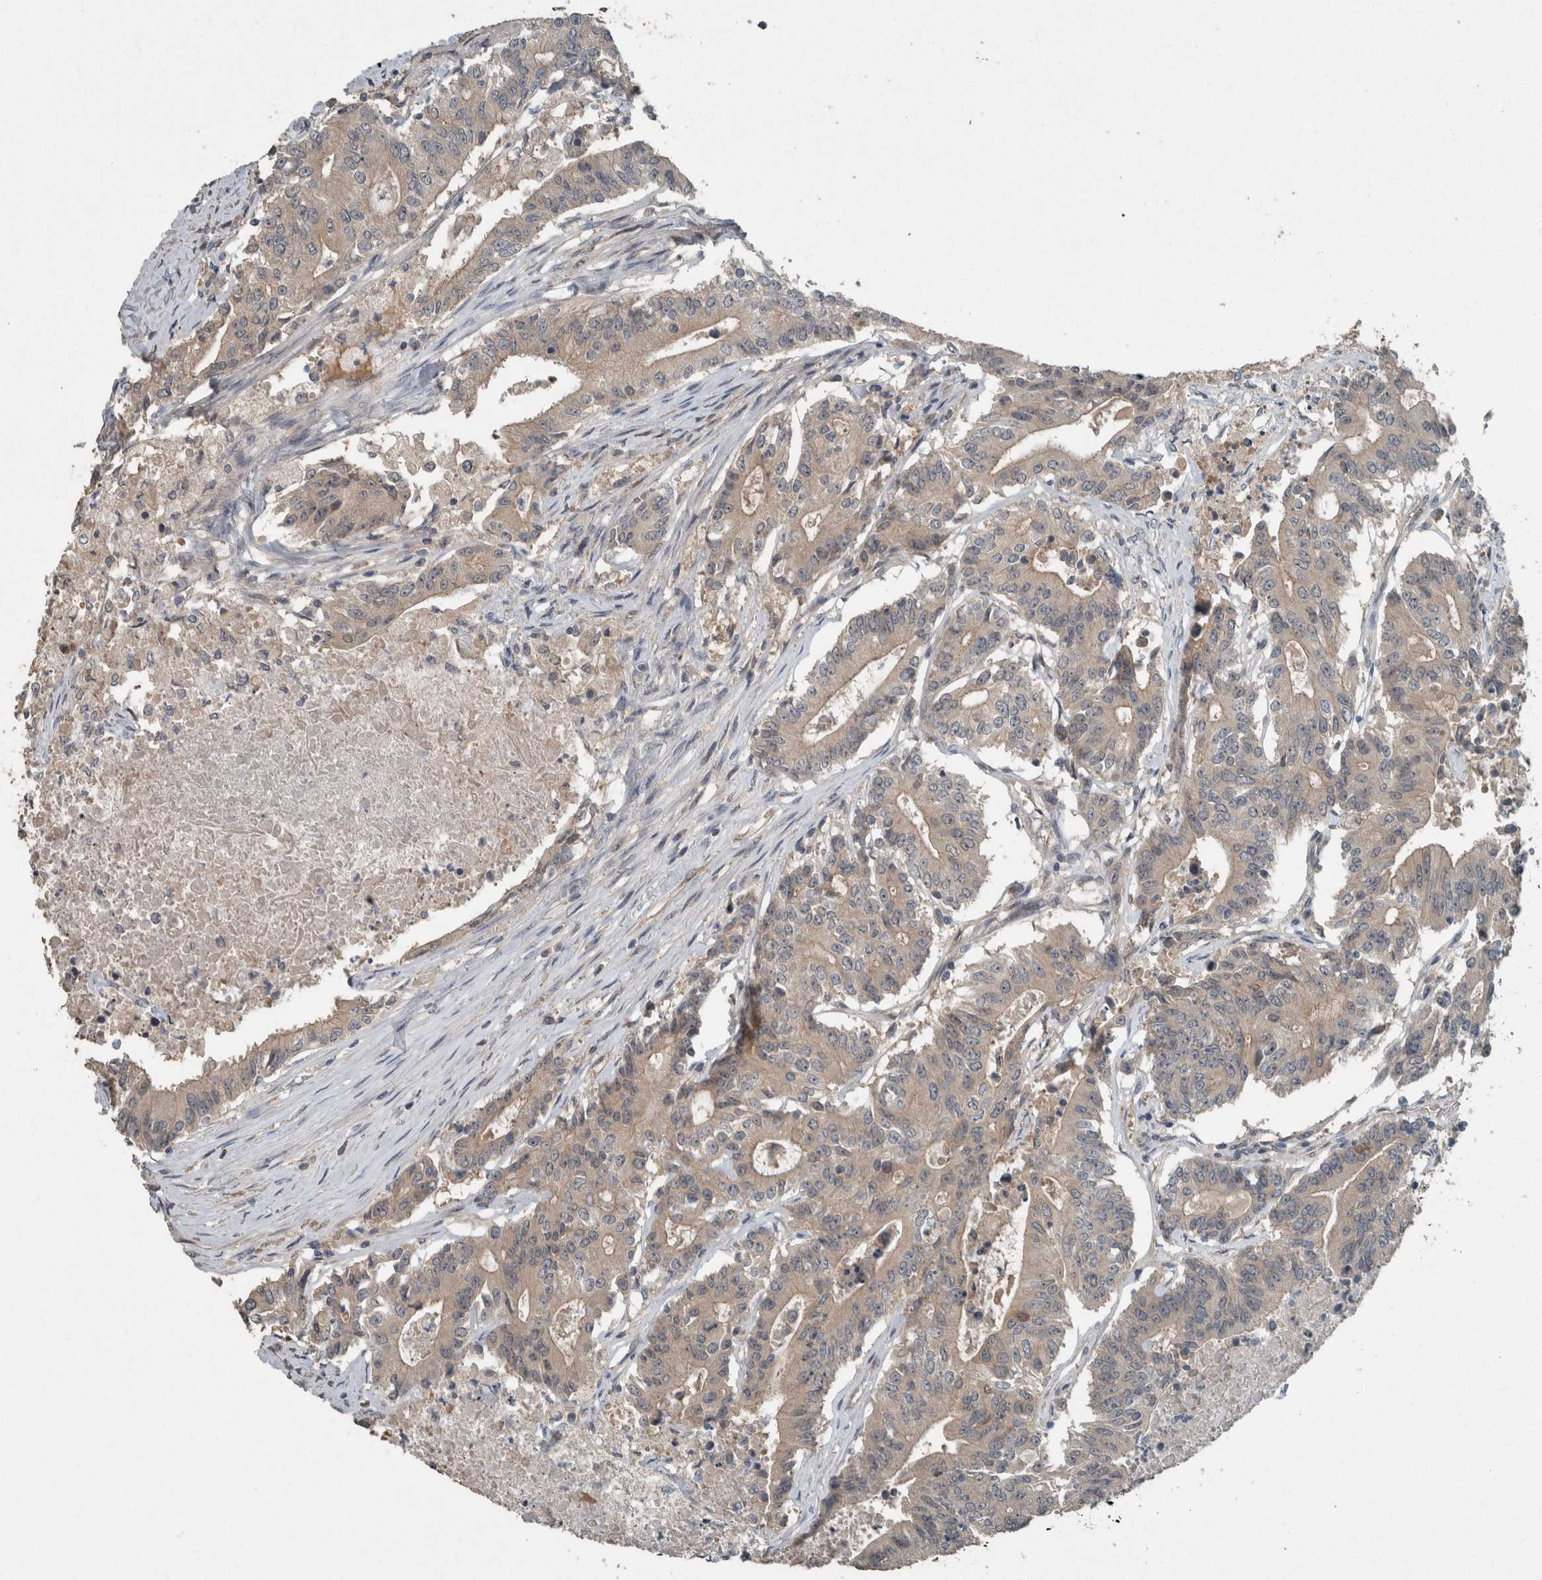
{"staining": {"intensity": "weak", "quantity": "25%-75%", "location": "cytoplasmic/membranous"}, "tissue": "colorectal cancer", "cell_type": "Tumor cells", "image_type": "cancer", "snomed": [{"axis": "morphology", "description": "Adenocarcinoma, NOS"}, {"axis": "topography", "description": "Colon"}], "caption": "Human colorectal cancer stained for a protein (brown) shows weak cytoplasmic/membranous positive expression in about 25%-75% of tumor cells.", "gene": "KNTC1", "patient": {"sex": "female", "age": 77}}